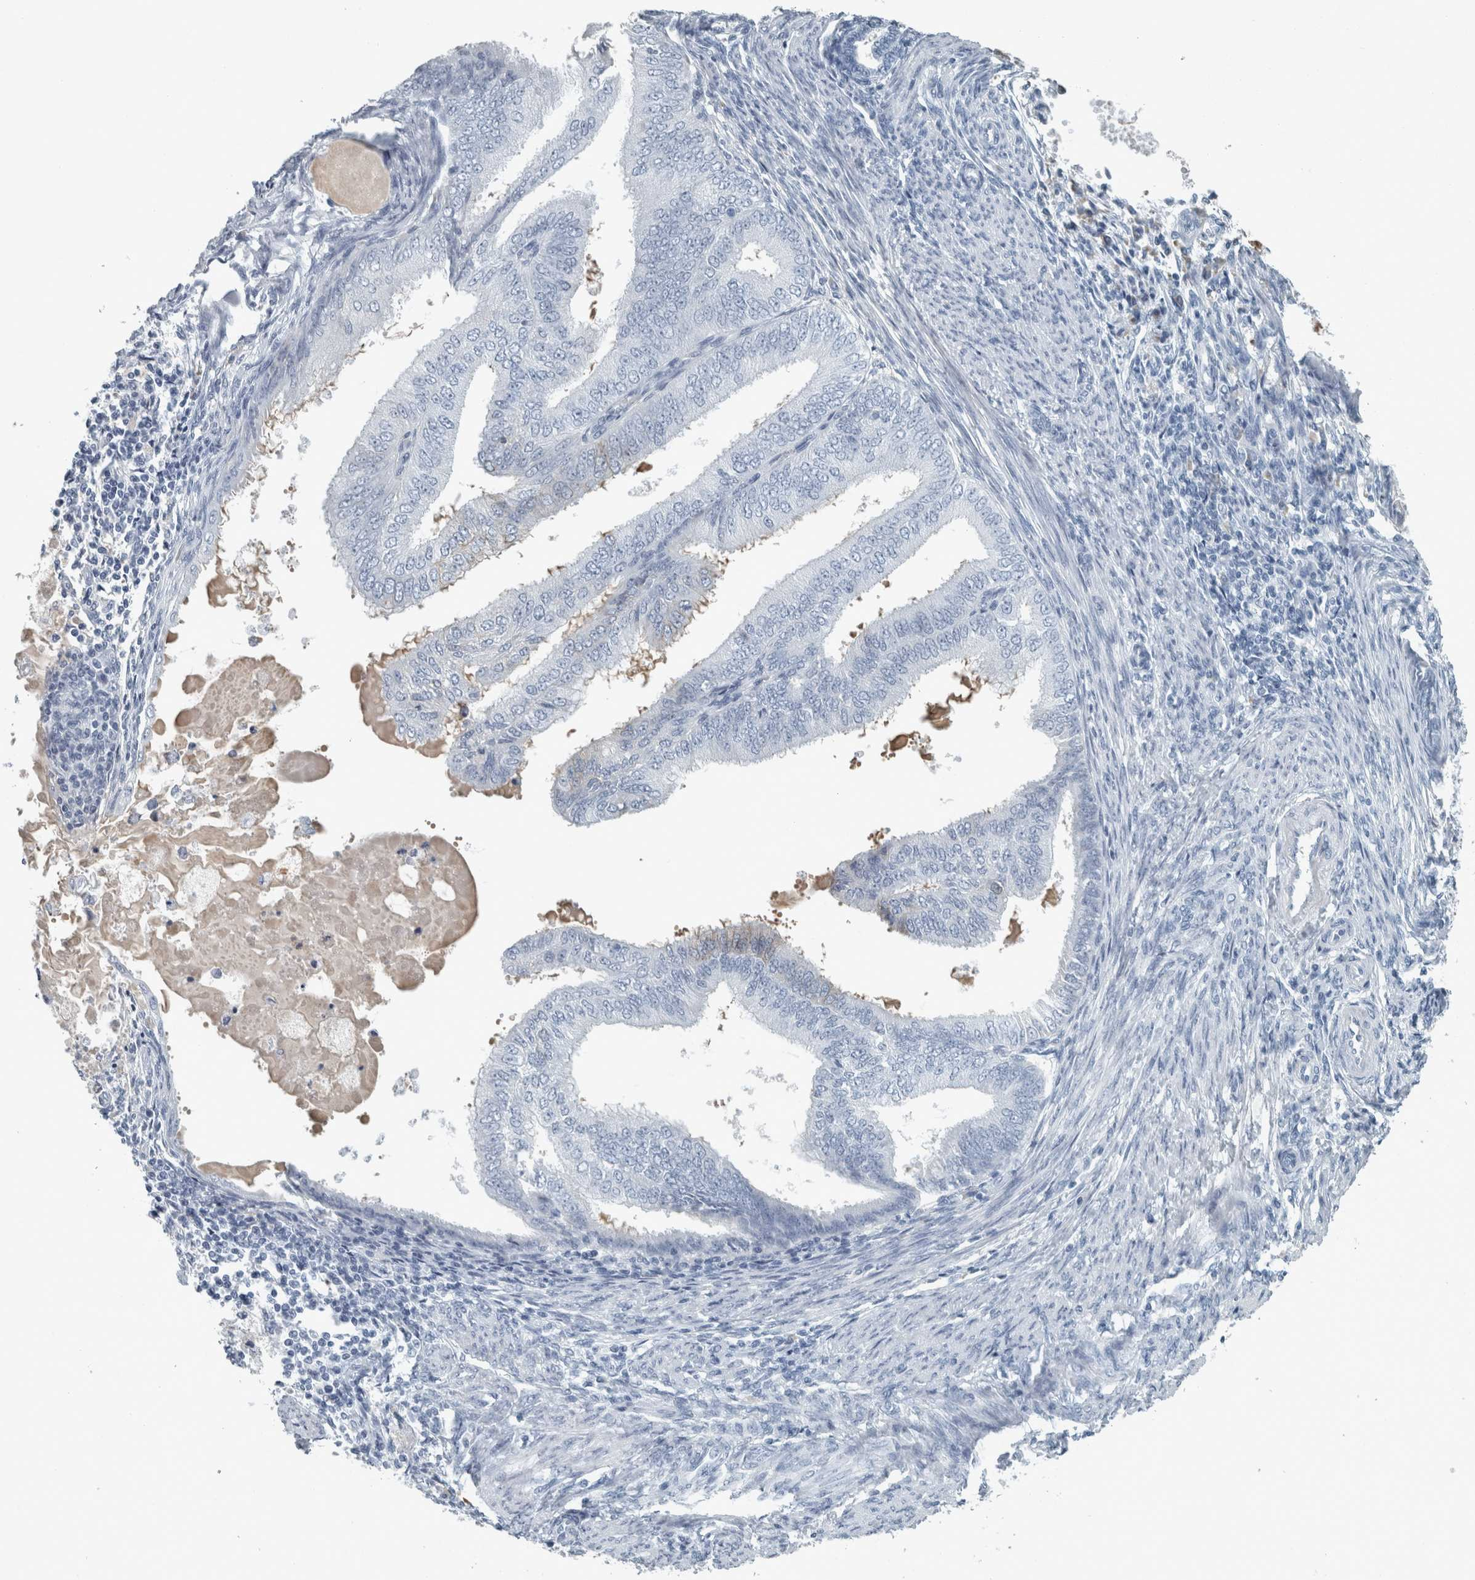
{"staining": {"intensity": "negative", "quantity": "none", "location": "none"}, "tissue": "endometrial cancer", "cell_type": "Tumor cells", "image_type": "cancer", "snomed": [{"axis": "morphology", "description": "Adenocarcinoma, NOS"}, {"axis": "topography", "description": "Endometrium"}], "caption": "DAB (3,3'-diaminobenzidine) immunohistochemical staining of endometrial cancer exhibits no significant staining in tumor cells.", "gene": "CHL1", "patient": {"sex": "female", "age": 58}}